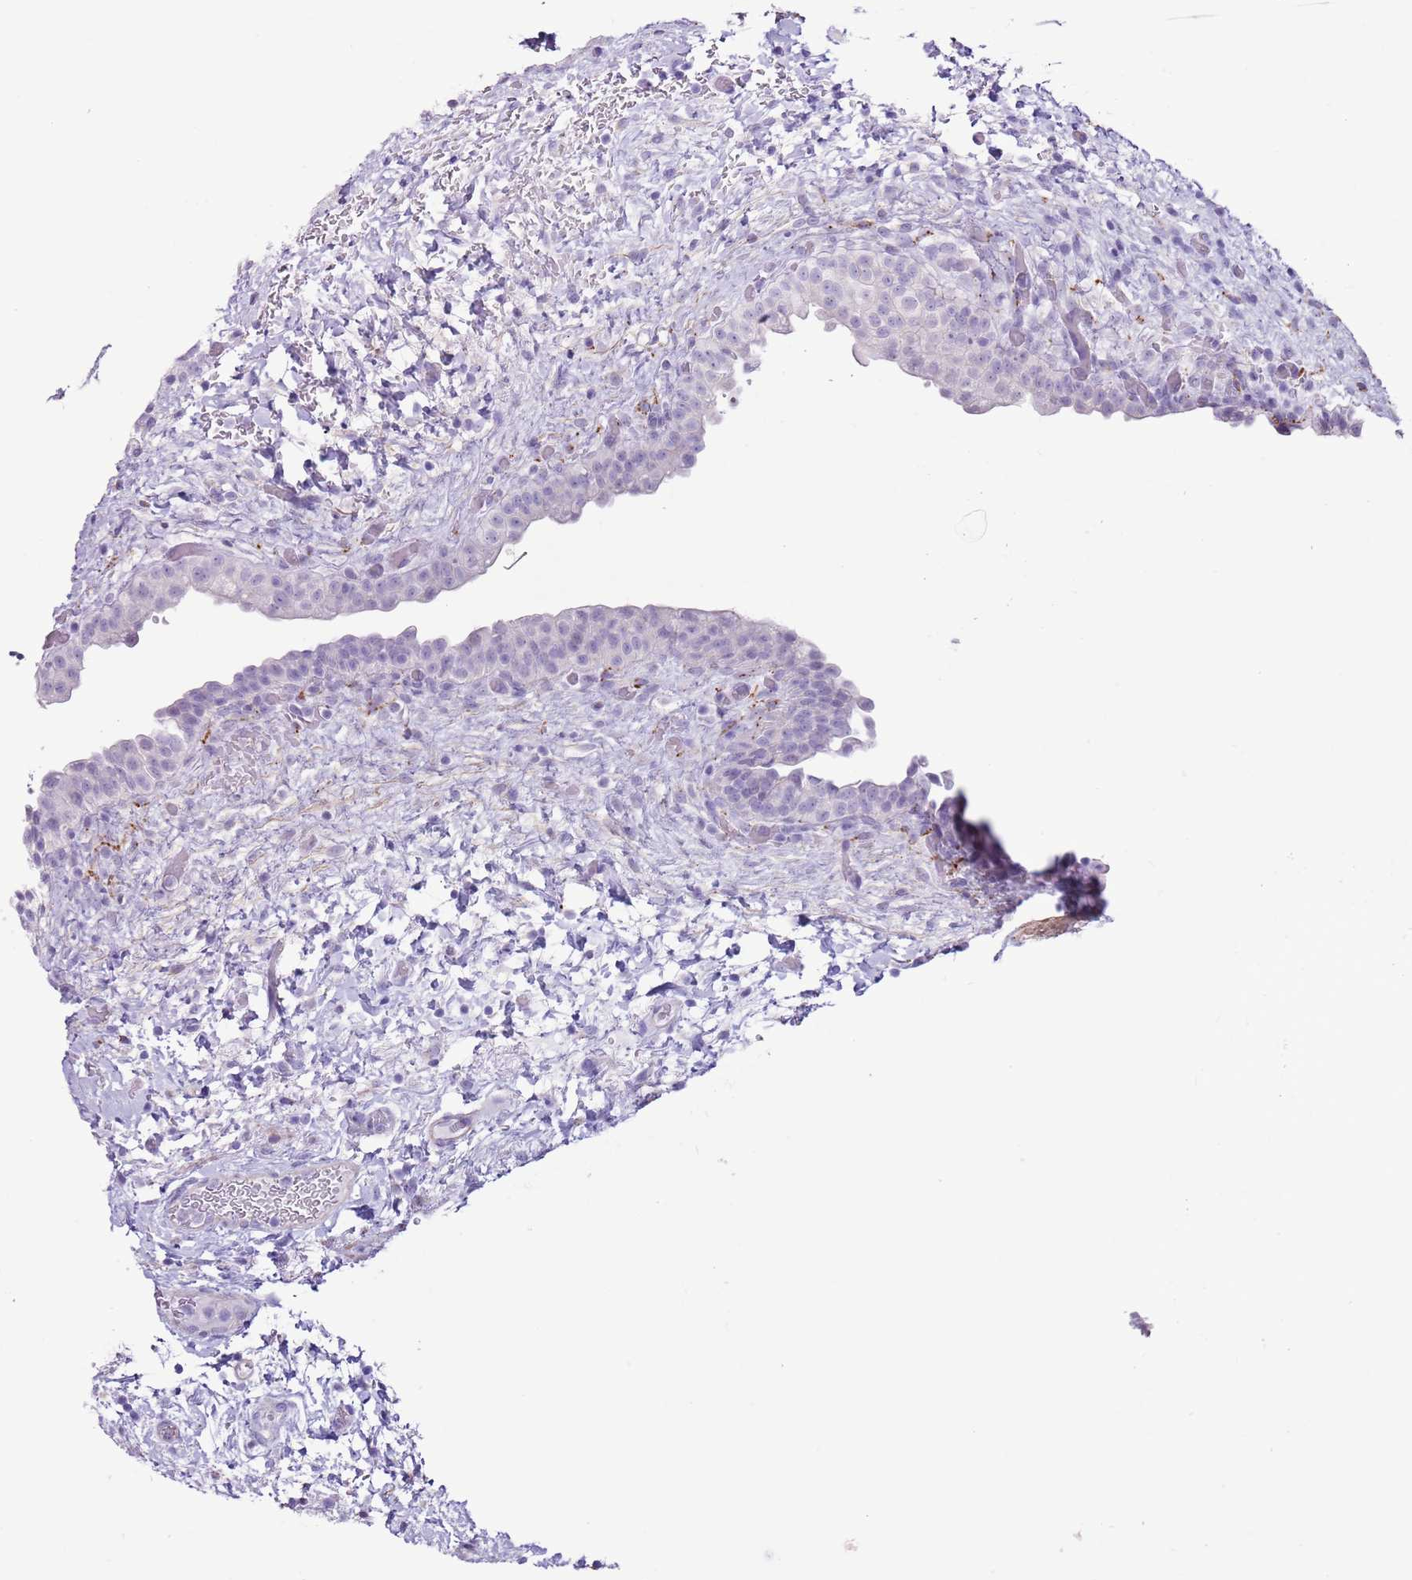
{"staining": {"intensity": "negative", "quantity": "none", "location": "none"}, "tissue": "urinary bladder", "cell_type": "Urothelial cells", "image_type": "normal", "snomed": [{"axis": "morphology", "description": "Normal tissue, NOS"}, {"axis": "topography", "description": "Urinary bladder"}], "caption": "Urothelial cells show no significant staining in unremarkable urinary bladder. (DAB (3,3'-diaminobenzidine) IHC with hematoxylin counter stain).", "gene": "SLC7A14", "patient": {"sex": "male", "age": 69}}